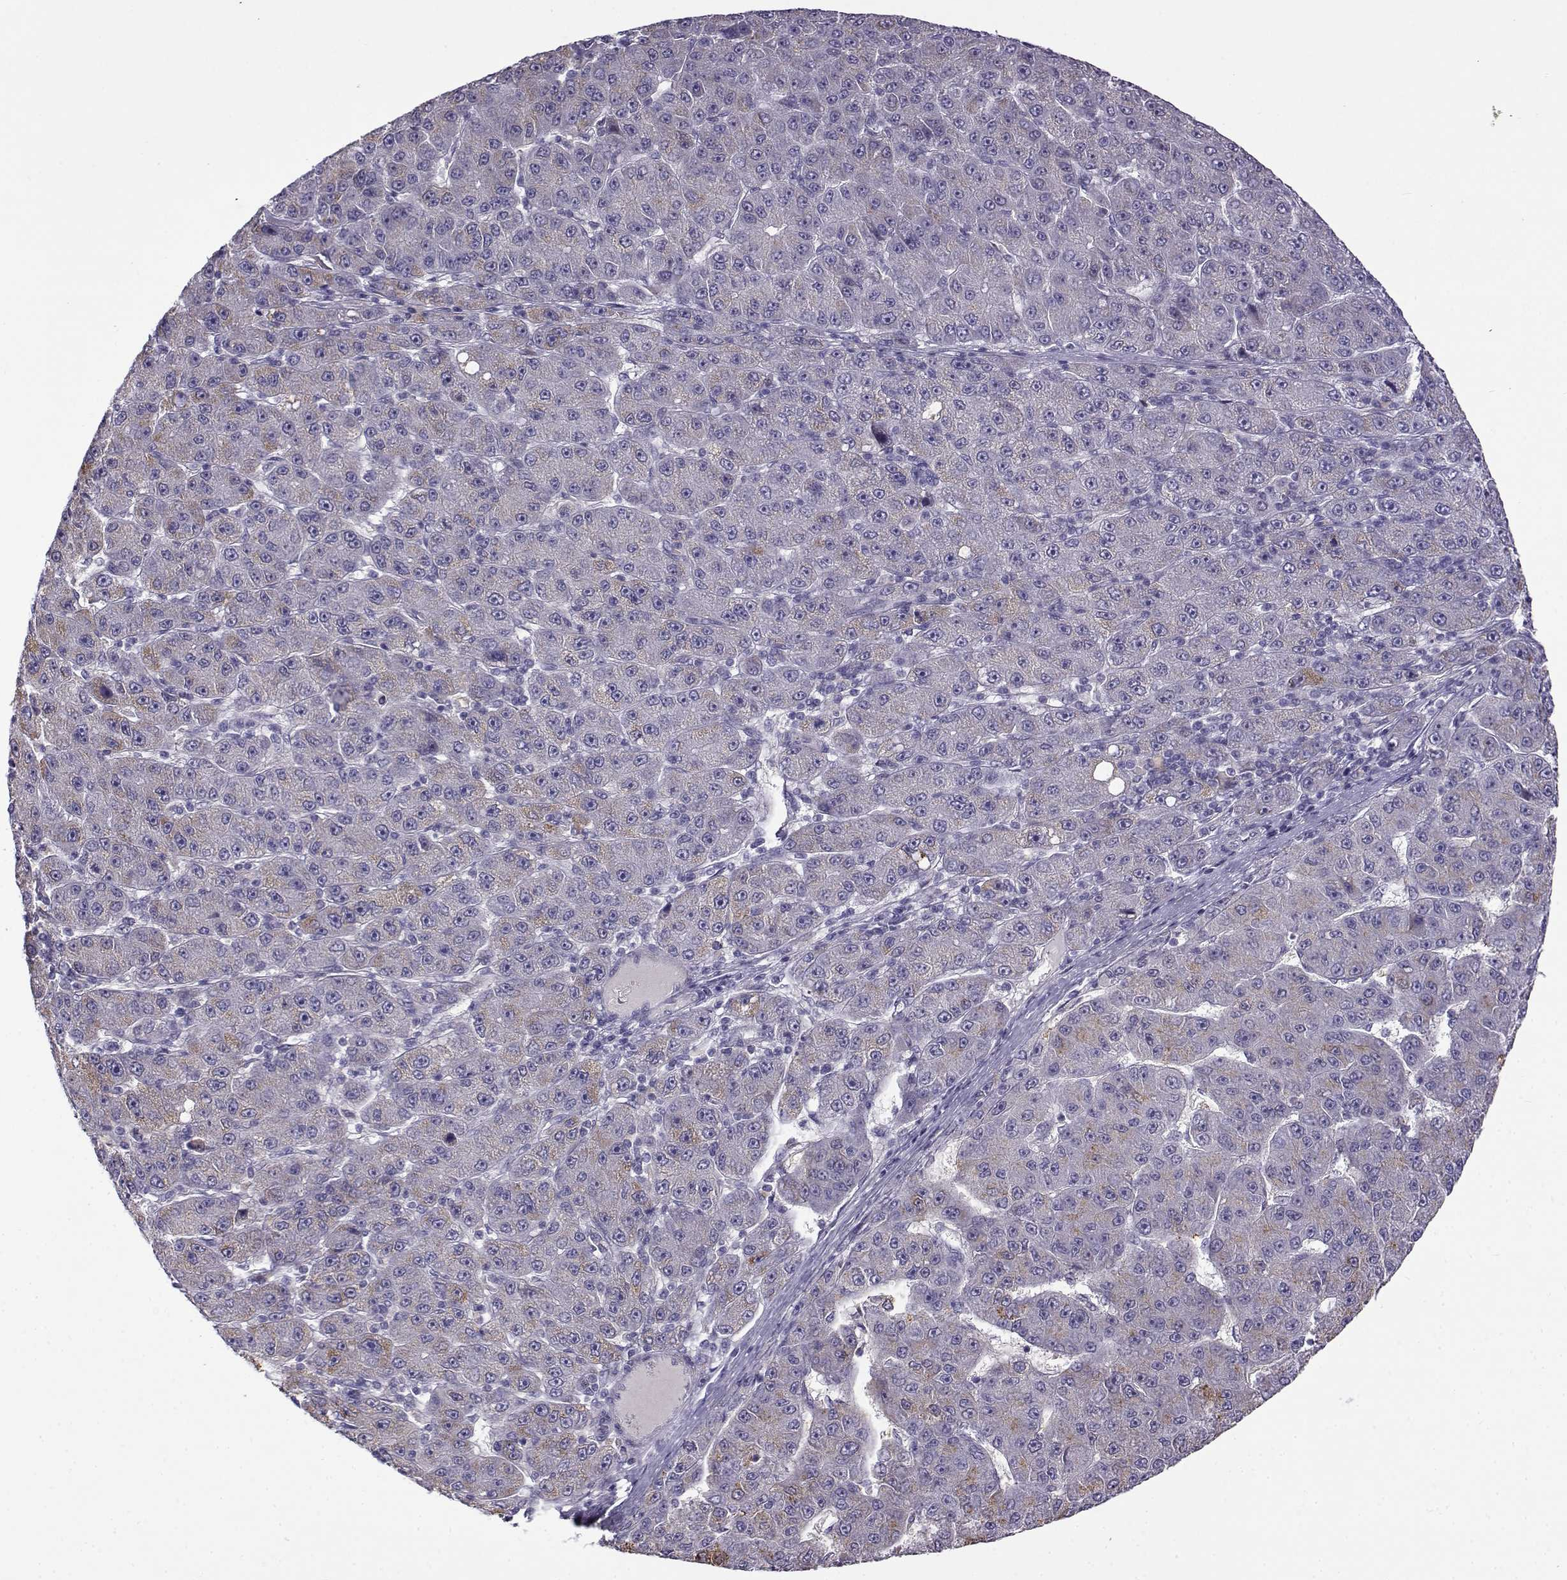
{"staining": {"intensity": "weak", "quantity": "<25%", "location": "cytoplasmic/membranous"}, "tissue": "liver cancer", "cell_type": "Tumor cells", "image_type": "cancer", "snomed": [{"axis": "morphology", "description": "Carcinoma, Hepatocellular, NOS"}, {"axis": "topography", "description": "Liver"}], "caption": "Micrograph shows no protein expression in tumor cells of liver hepatocellular carcinoma tissue.", "gene": "UCP3", "patient": {"sex": "male", "age": 67}}